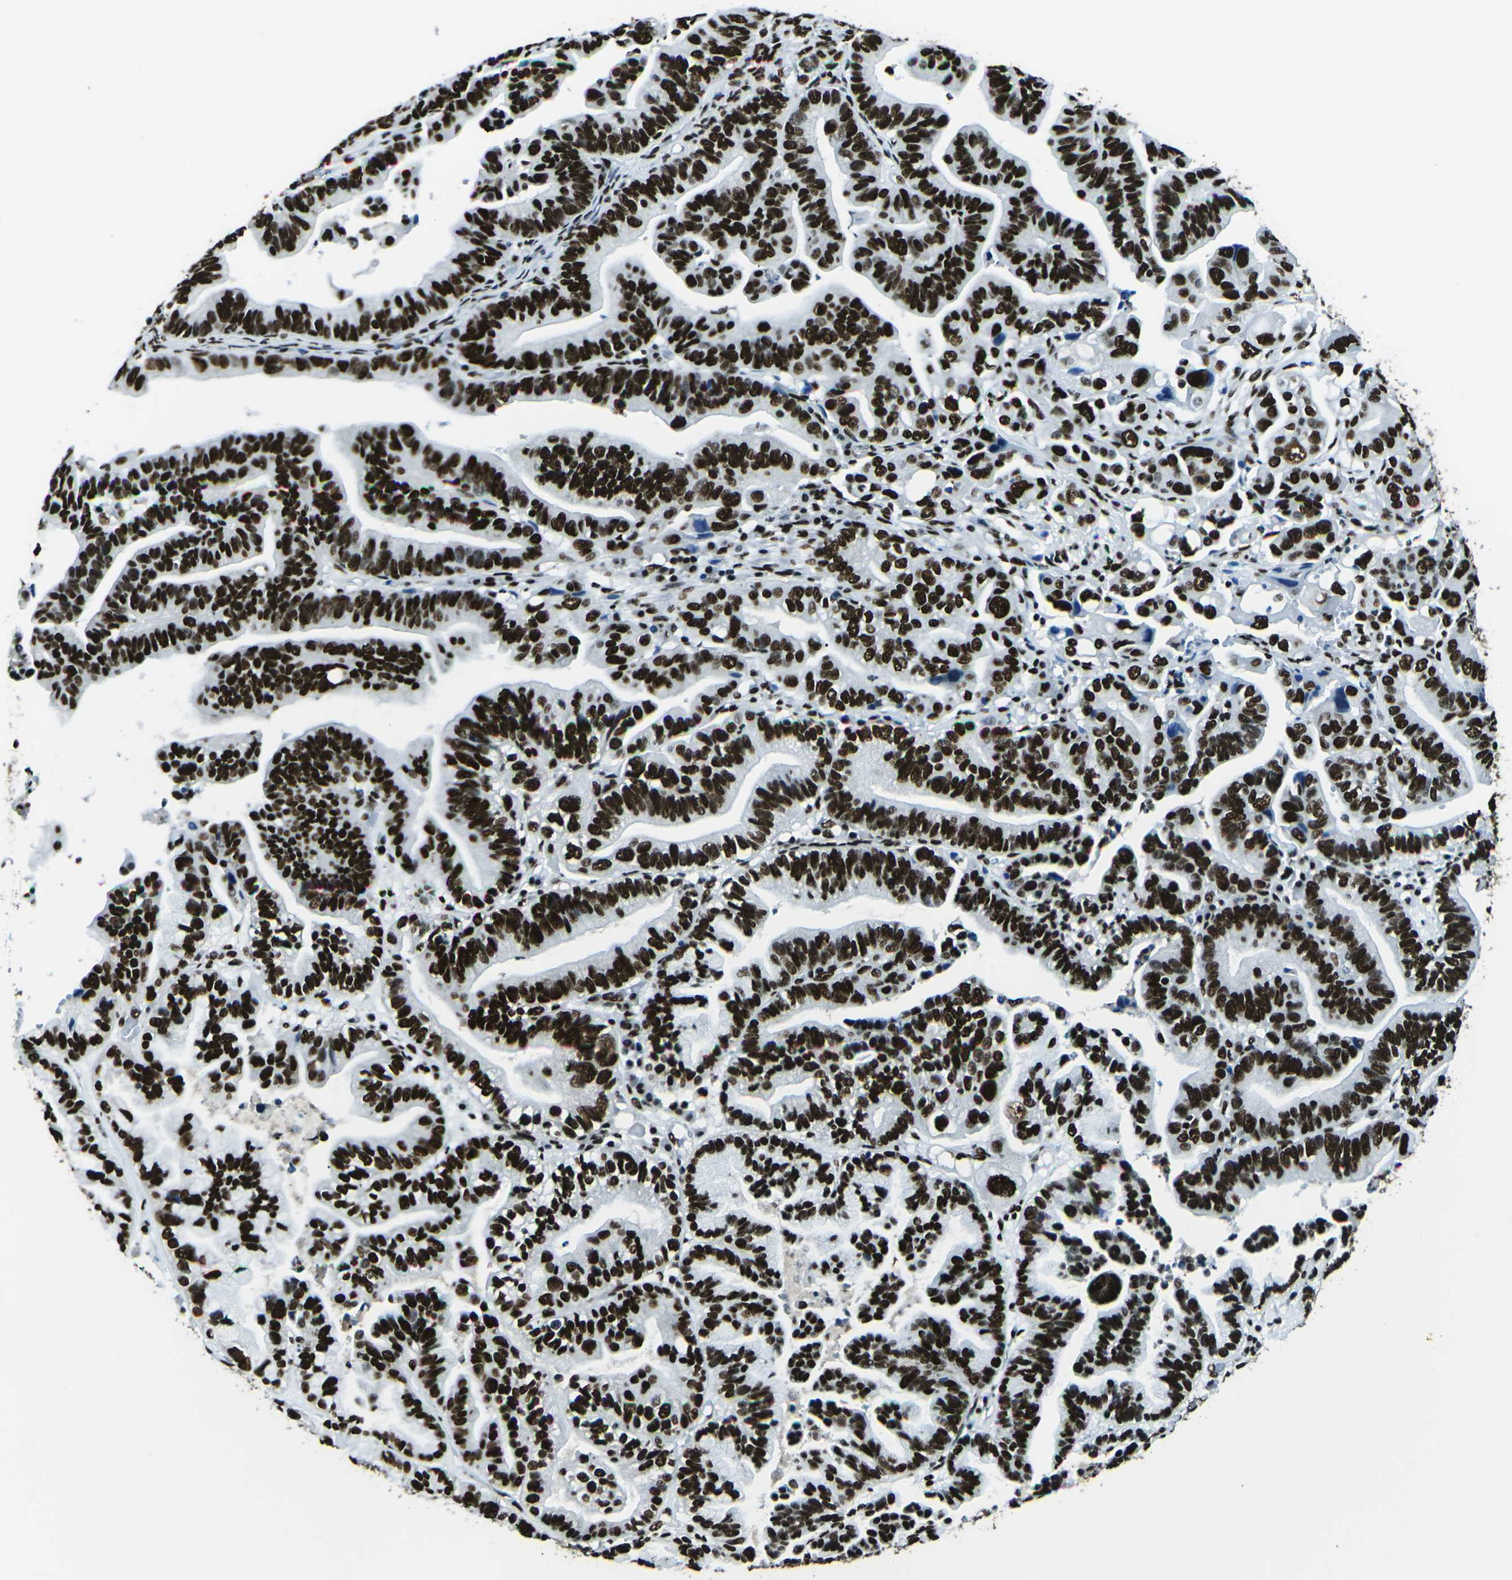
{"staining": {"intensity": "strong", "quantity": ">75%", "location": "nuclear"}, "tissue": "ovarian cancer", "cell_type": "Tumor cells", "image_type": "cancer", "snomed": [{"axis": "morphology", "description": "Cystadenocarcinoma, serous, NOS"}, {"axis": "topography", "description": "Ovary"}], "caption": "Tumor cells demonstrate high levels of strong nuclear expression in approximately >75% of cells in ovarian cancer (serous cystadenocarcinoma).", "gene": "HNRNPL", "patient": {"sex": "female", "age": 56}}